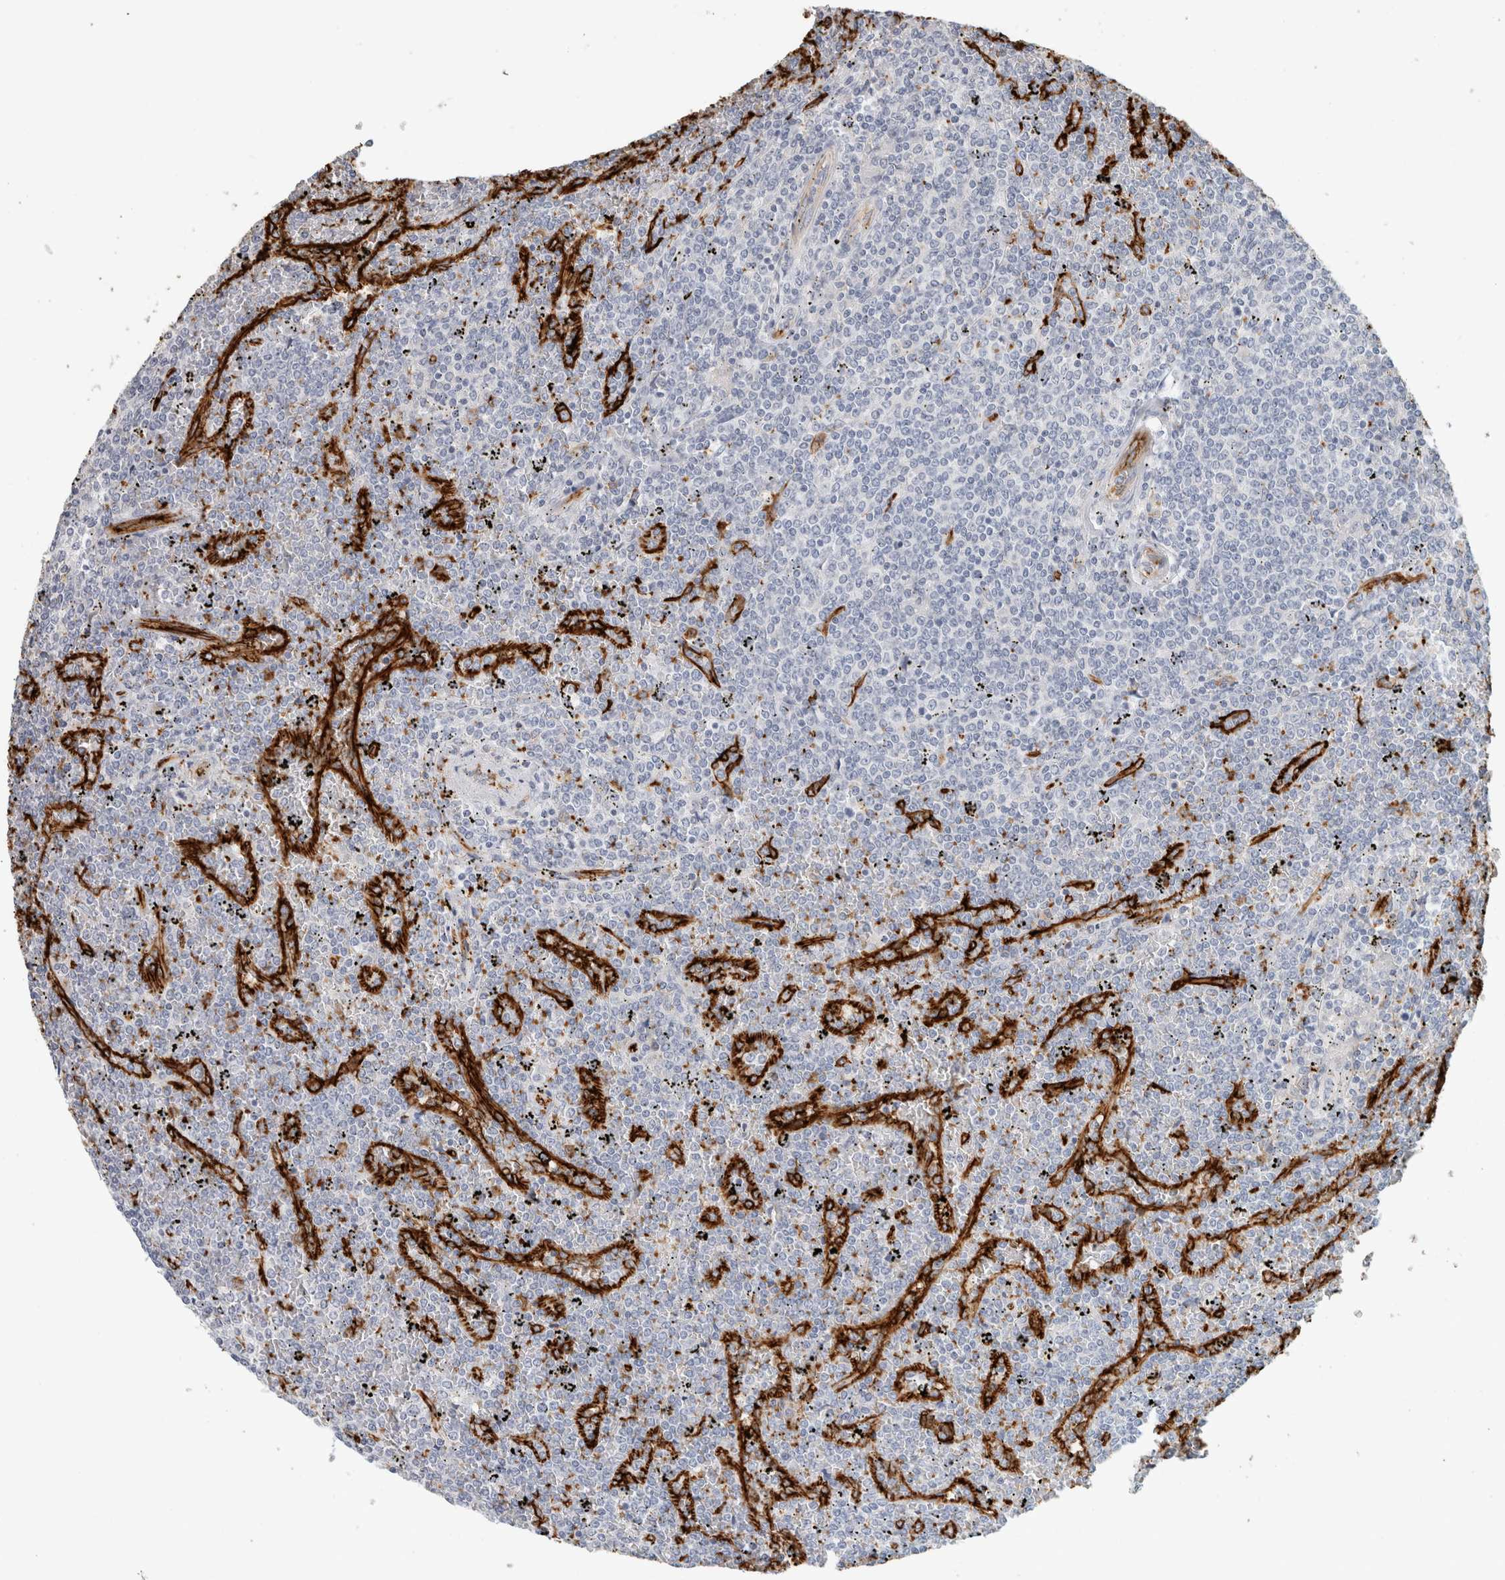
{"staining": {"intensity": "negative", "quantity": "none", "location": "none"}, "tissue": "lymphoma", "cell_type": "Tumor cells", "image_type": "cancer", "snomed": [{"axis": "morphology", "description": "Malignant lymphoma, non-Hodgkin's type, Low grade"}, {"axis": "topography", "description": "Spleen"}], "caption": "Tumor cells show no significant staining in lymphoma.", "gene": "CD36", "patient": {"sex": "female", "age": 19}}